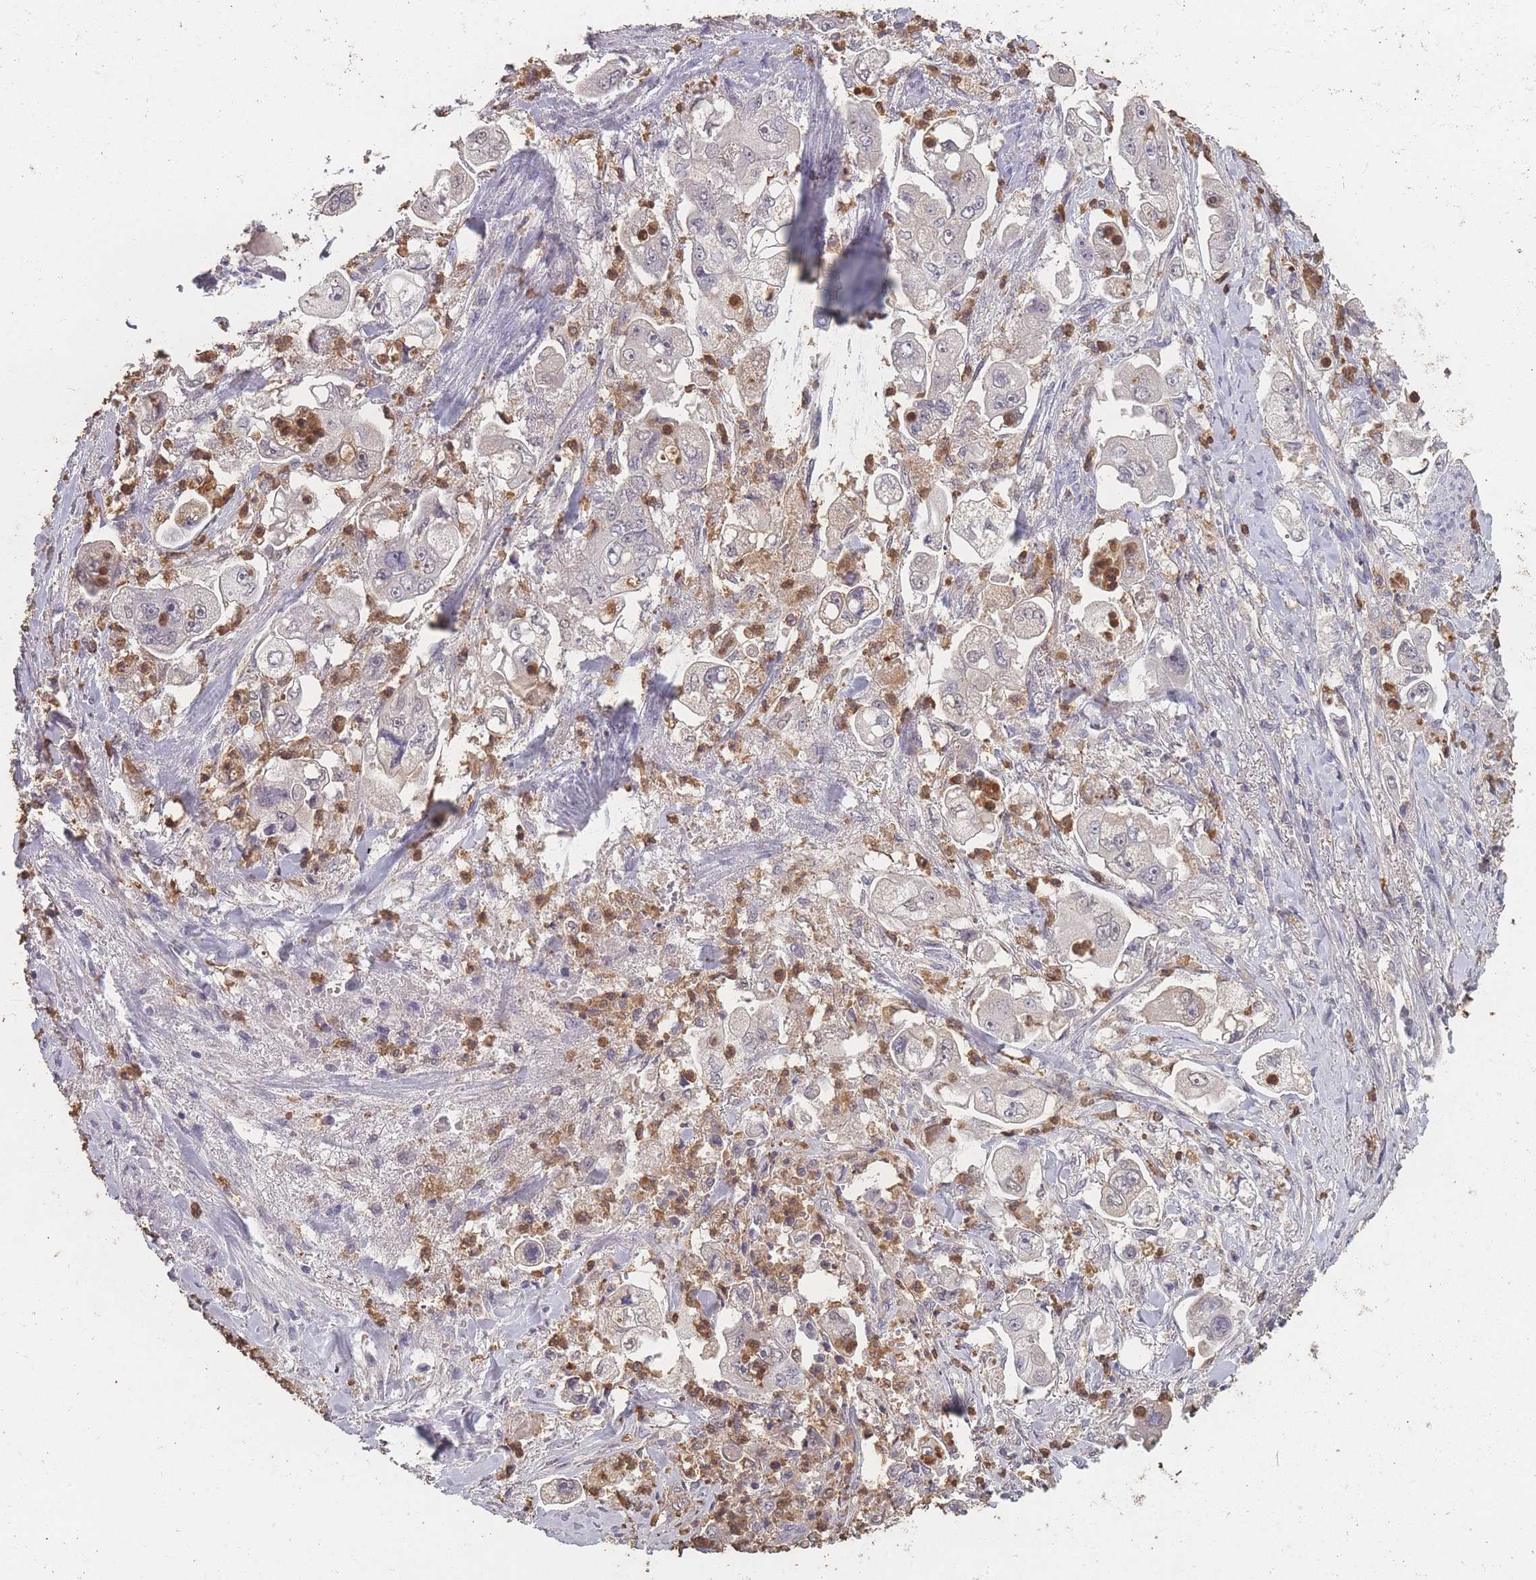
{"staining": {"intensity": "negative", "quantity": "none", "location": "none"}, "tissue": "stomach cancer", "cell_type": "Tumor cells", "image_type": "cancer", "snomed": [{"axis": "morphology", "description": "Adenocarcinoma, NOS"}, {"axis": "topography", "description": "Stomach"}], "caption": "This photomicrograph is of stomach adenocarcinoma stained with immunohistochemistry to label a protein in brown with the nuclei are counter-stained blue. There is no positivity in tumor cells. (IHC, brightfield microscopy, high magnification).", "gene": "BST1", "patient": {"sex": "male", "age": 62}}